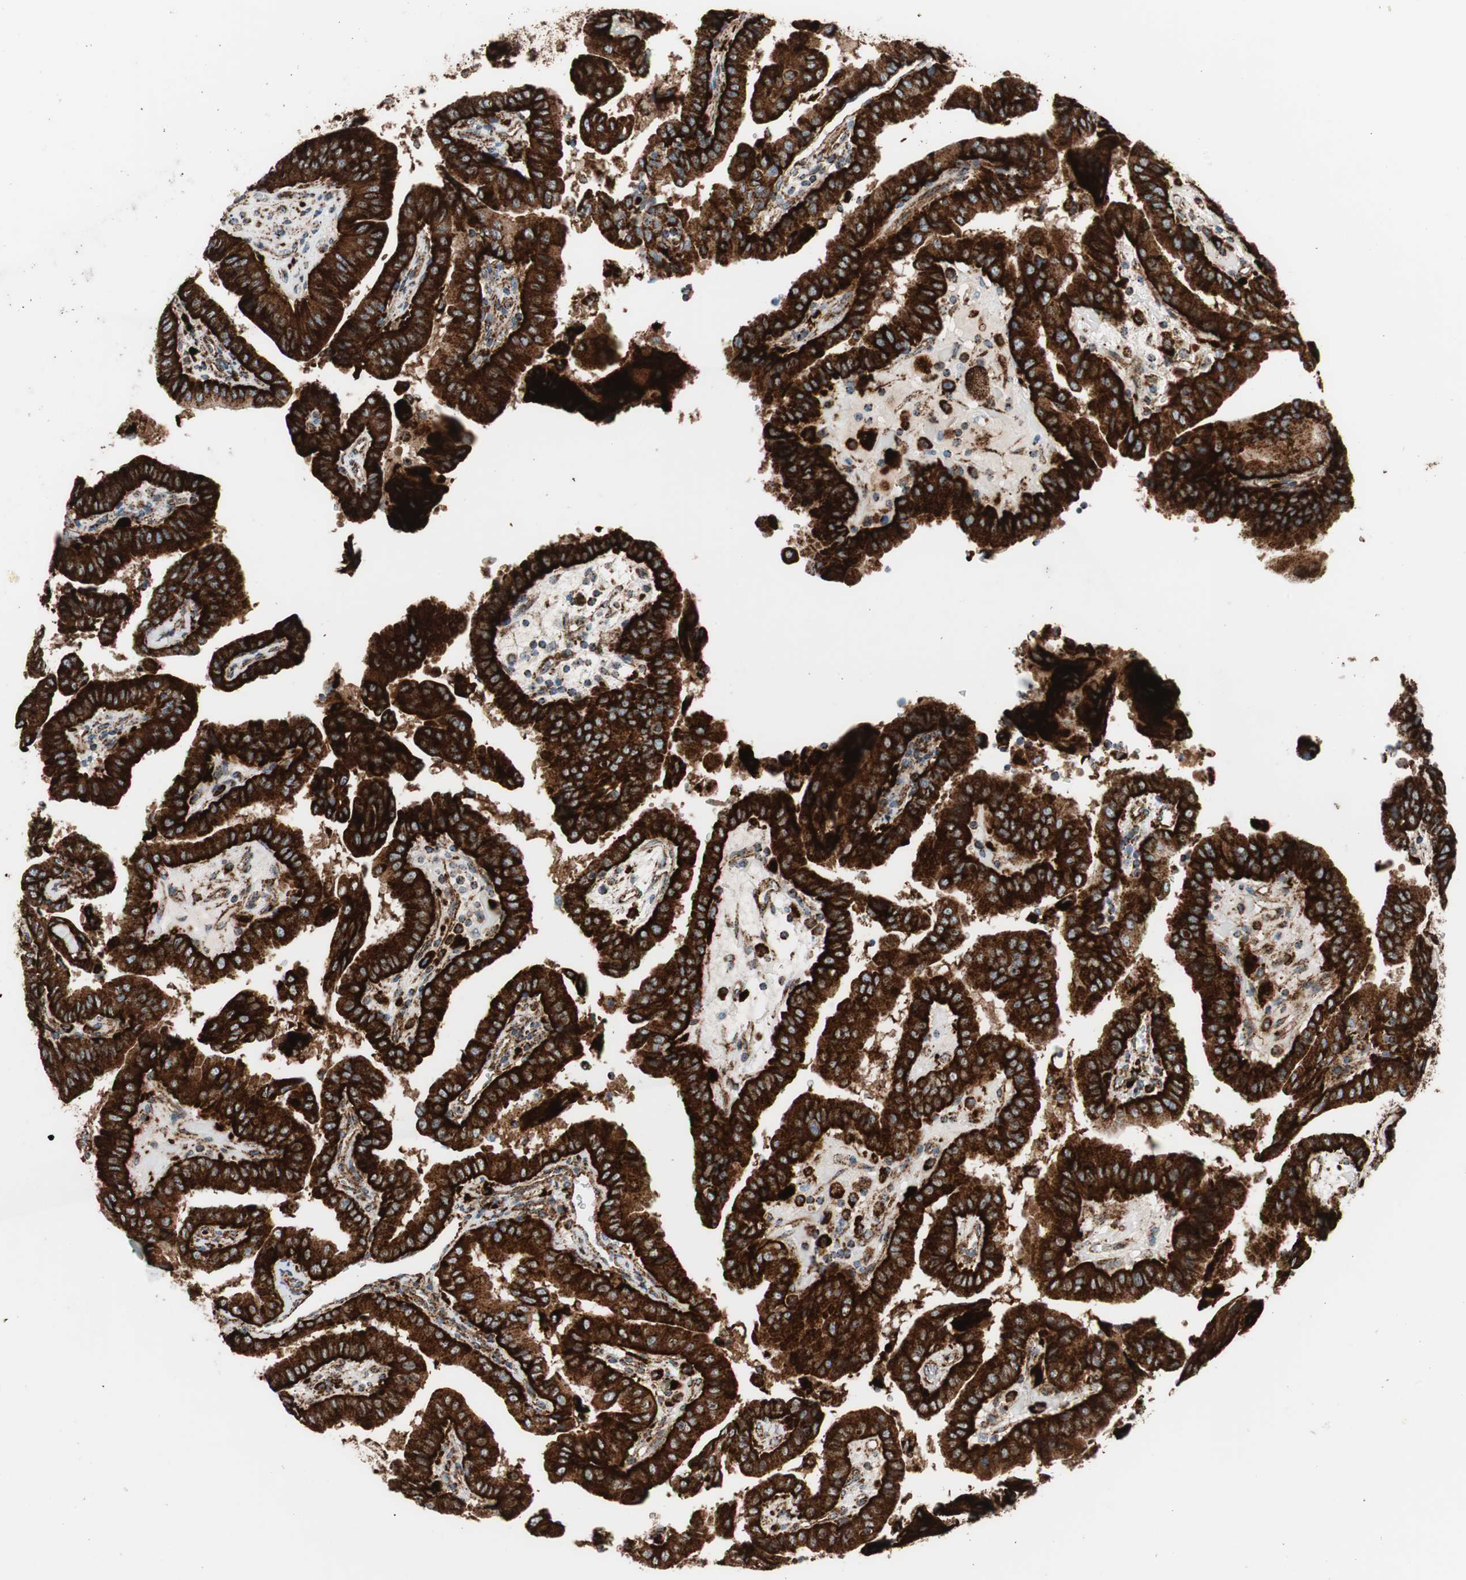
{"staining": {"intensity": "strong", "quantity": ">75%", "location": "cytoplasmic/membranous"}, "tissue": "thyroid cancer", "cell_type": "Tumor cells", "image_type": "cancer", "snomed": [{"axis": "morphology", "description": "Papillary adenocarcinoma, NOS"}, {"axis": "topography", "description": "Thyroid gland"}], "caption": "Protein staining reveals strong cytoplasmic/membranous staining in about >75% of tumor cells in papillary adenocarcinoma (thyroid).", "gene": "LAMP1", "patient": {"sex": "male", "age": 33}}